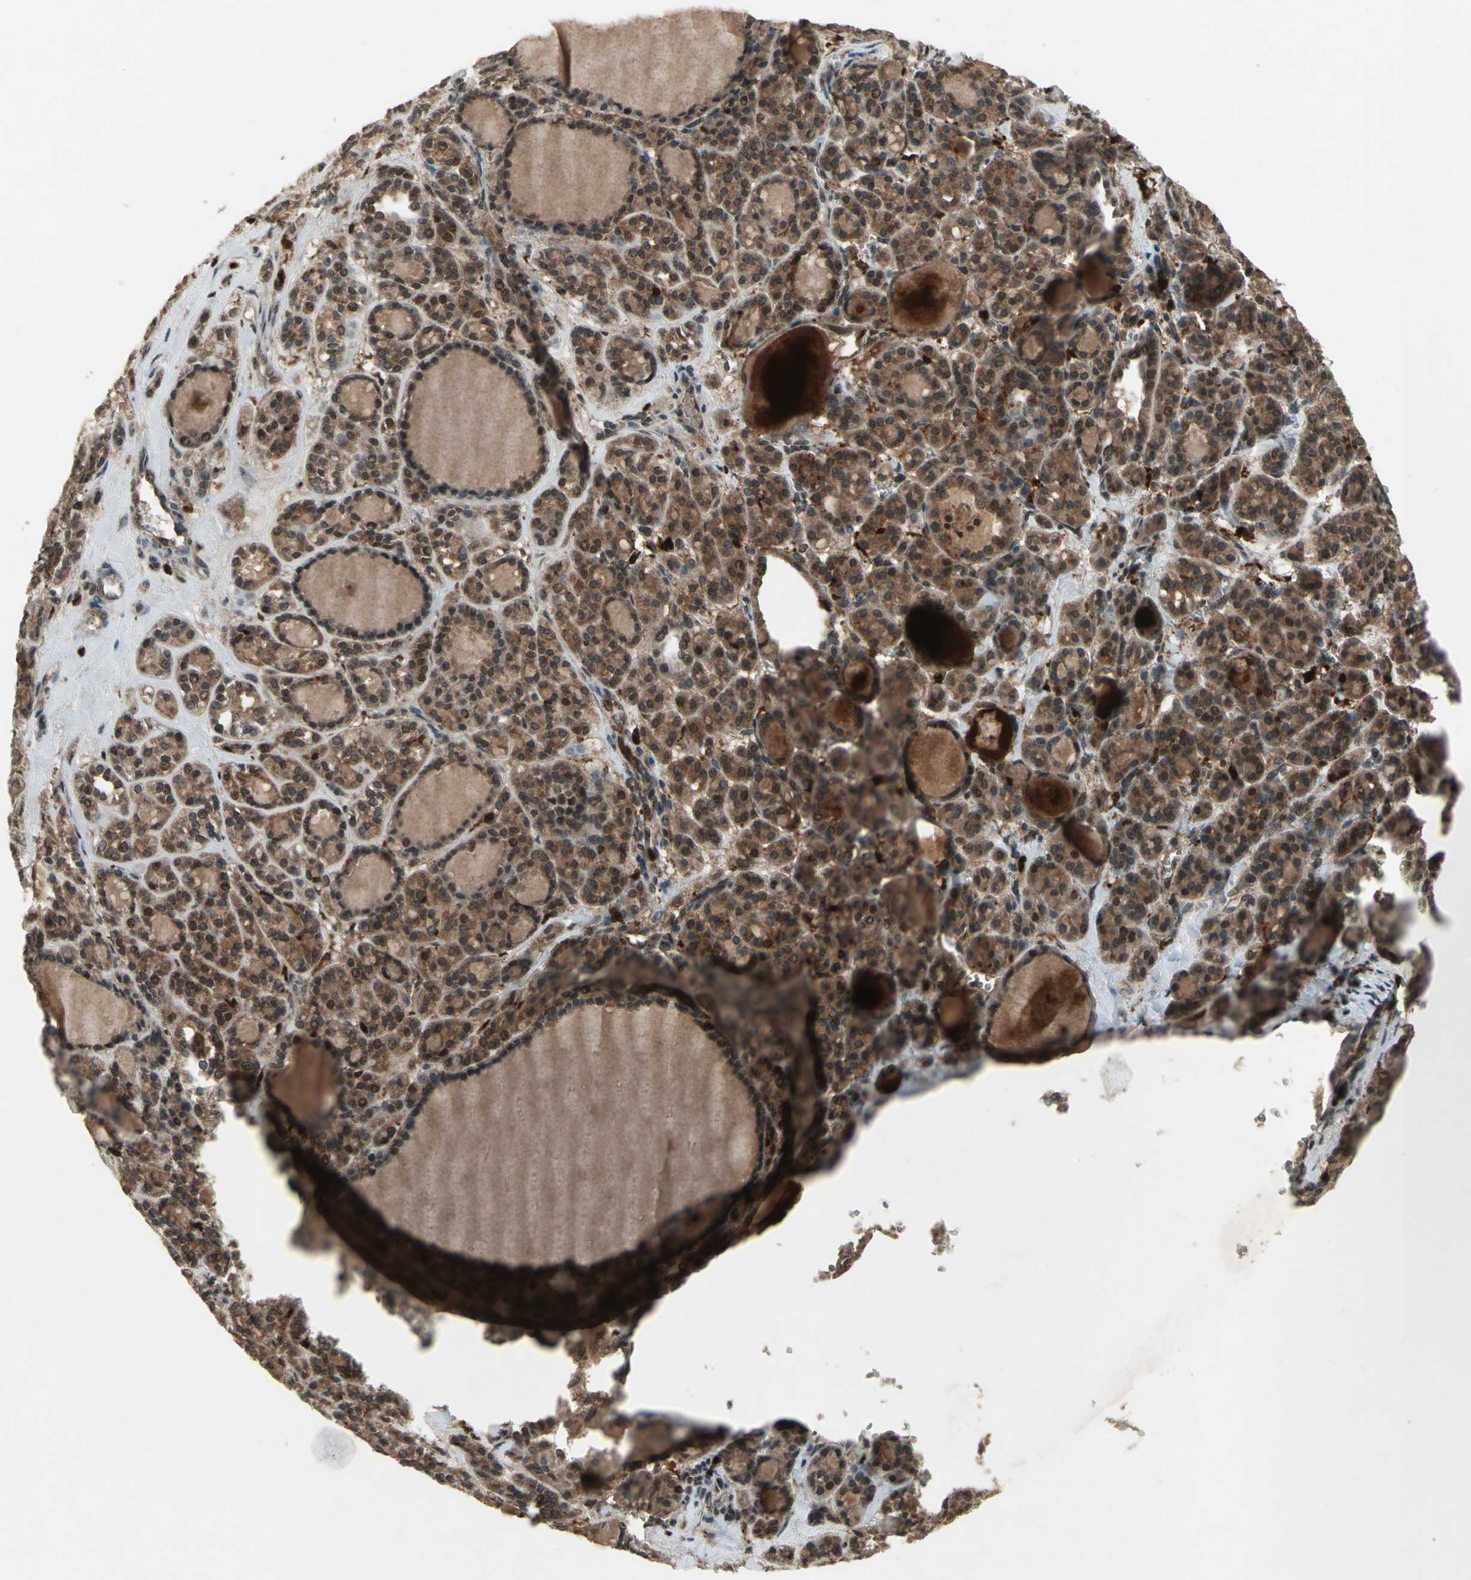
{"staining": {"intensity": "strong", "quantity": ">75%", "location": "cytoplasmic/membranous"}, "tissue": "thyroid cancer", "cell_type": "Tumor cells", "image_type": "cancer", "snomed": [{"axis": "morphology", "description": "Follicular adenoma carcinoma, NOS"}, {"axis": "topography", "description": "Thyroid gland"}], "caption": "Immunohistochemical staining of human thyroid cancer reveals high levels of strong cytoplasmic/membranous protein positivity in about >75% of tumor cells.", "gene": "PYCARD", "patient": {"sex": "female", "age": 71}}